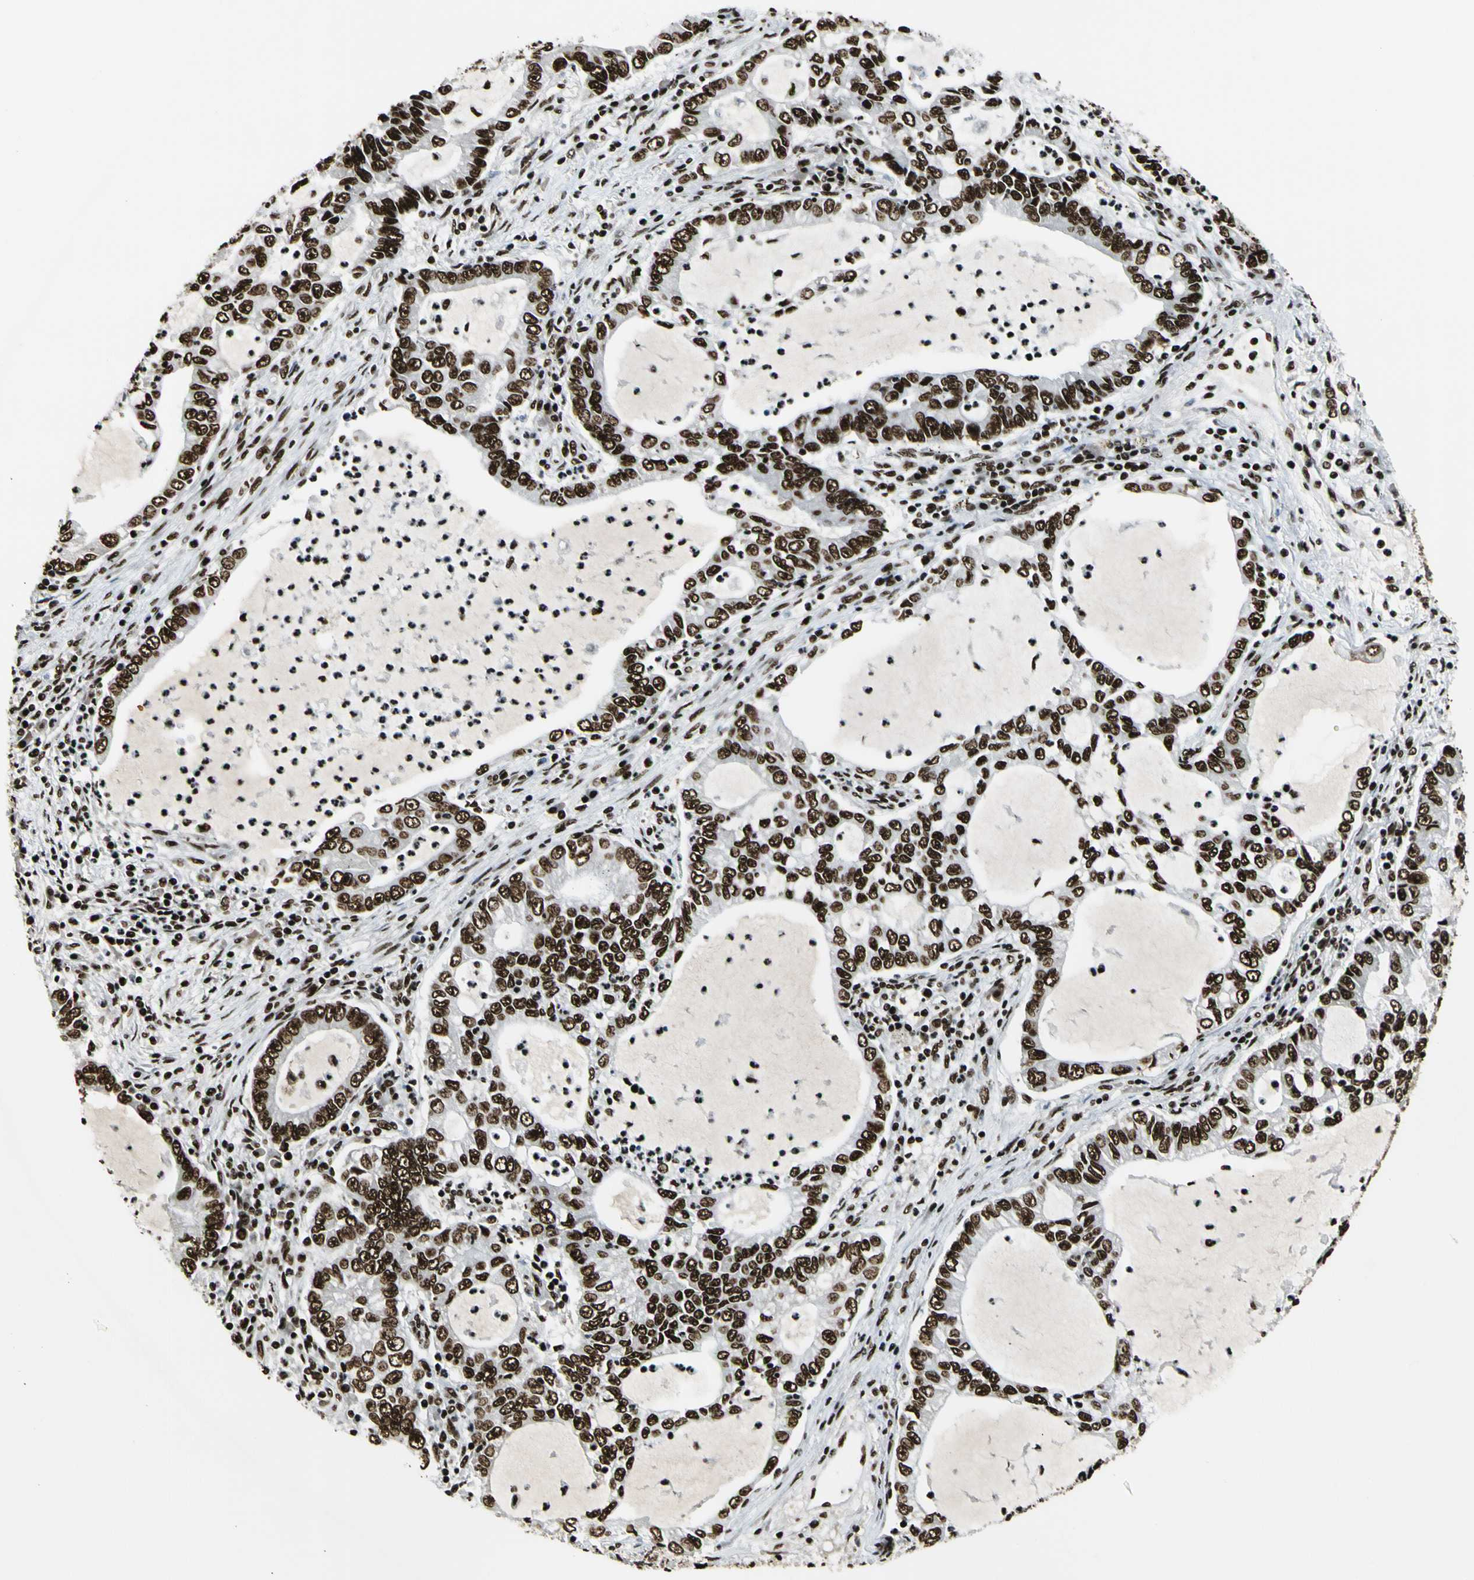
{"staining": {"intensity": "strong", "quantity": ">75%", "location": "nuclear"}, "tissue": "lung cancer", "cell_type": "Tumor cells", "image_type": "cancer", "snomed": [{"axis": "morphology", "description": "Adenocarcinoma, NOS"}, {"axis": "topography", "description": "Lung"}], "caption": "Protein staining of lung cancer (adenocarcinoma) tissue exhibits strong nuclear staining in about >75% of tumor cells.", "gene": "CCAR1", "patient": {"sex": "female", "age": 51}}